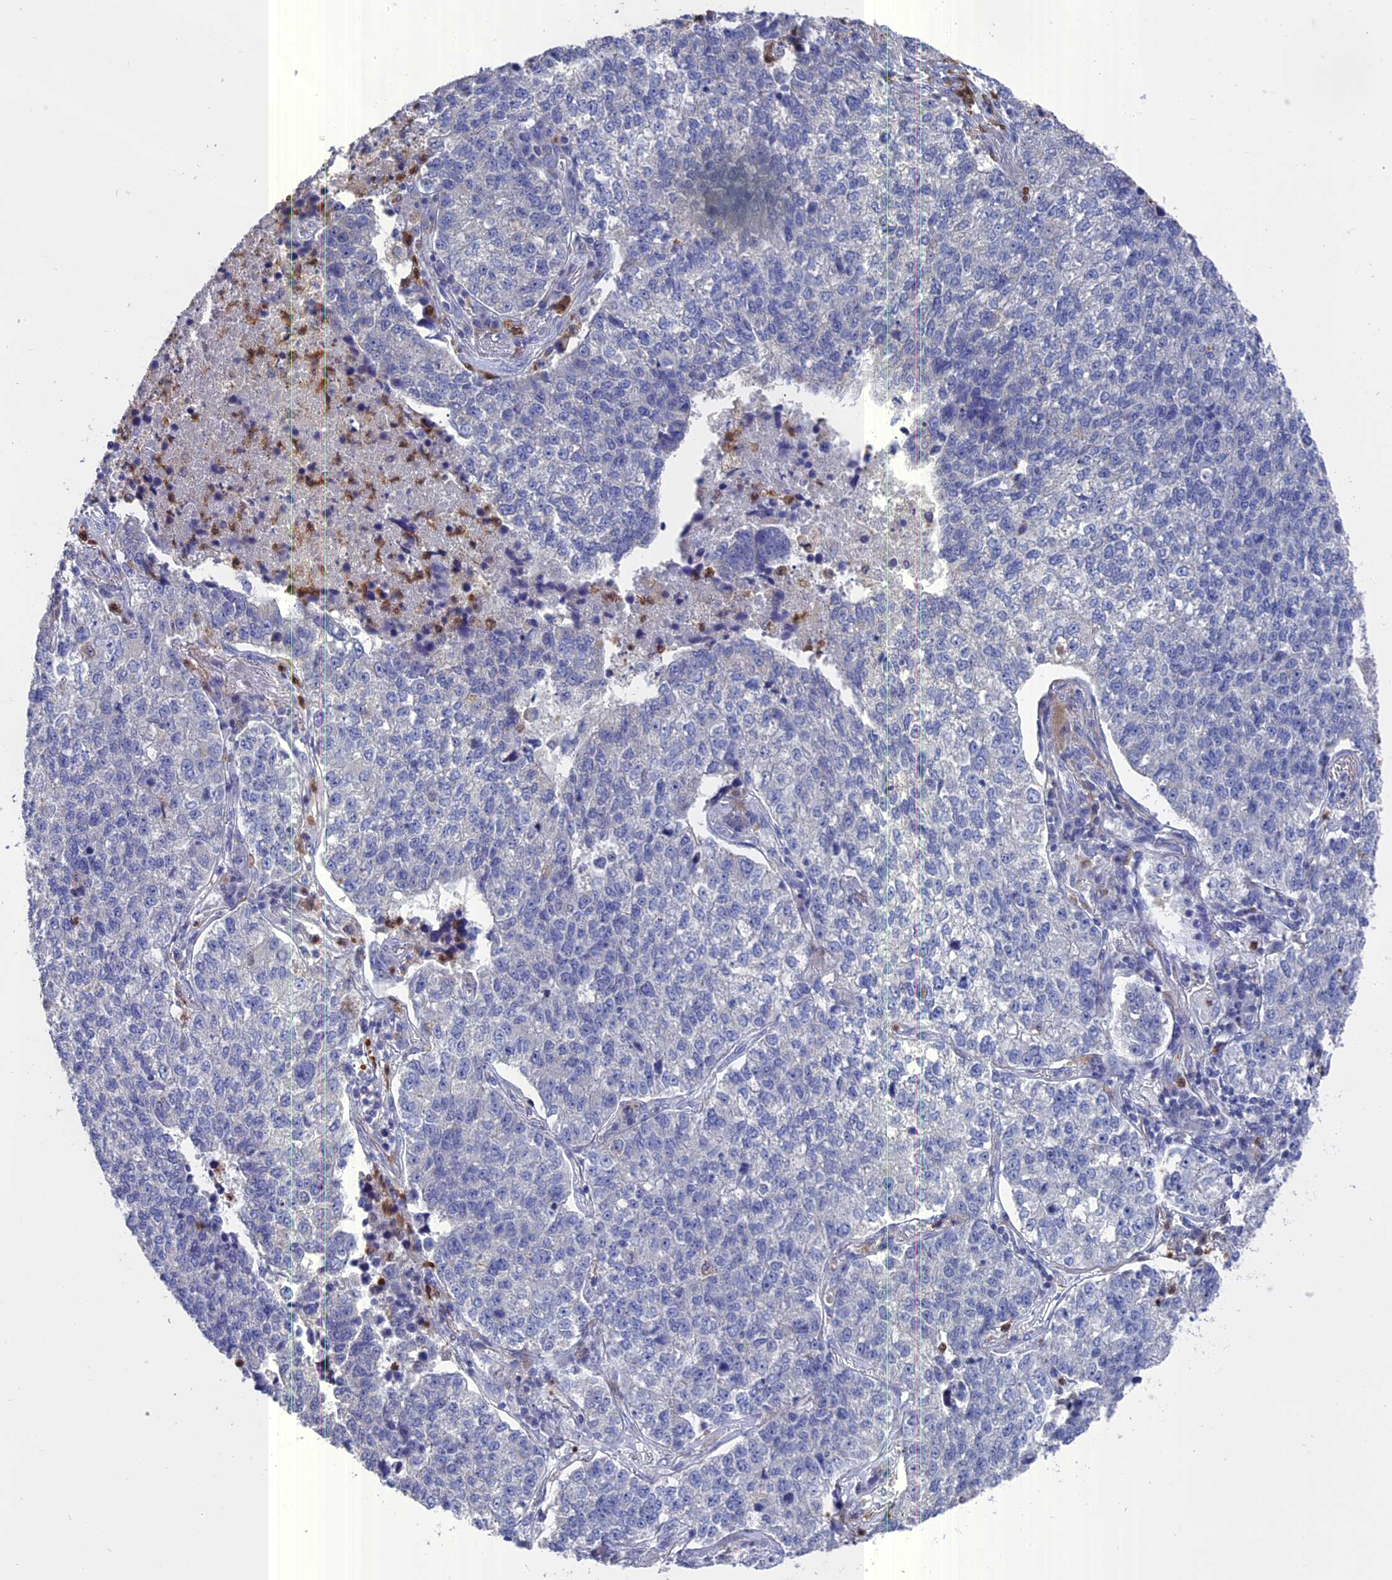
{"staining": {"intensity": "negative", "quantity": "none", "location": "none"}, "tissue": "lung cancer", "cell_type": "Tumor cells", "image_type": "cancer", "snomed": [{"axis": "morphology", "description": "Adenocarcinoma, NOS"}, {"axis": "topography", "description": "Lung"}], "caption": "Immunohistochemical staining of human lung cancer (adenocarcinoma) demonstrates no significant staining in tumor cells. Nuclei are stained in blue.", "gene": "NCF4", "patient": {"sex": "male", "age": 49}}